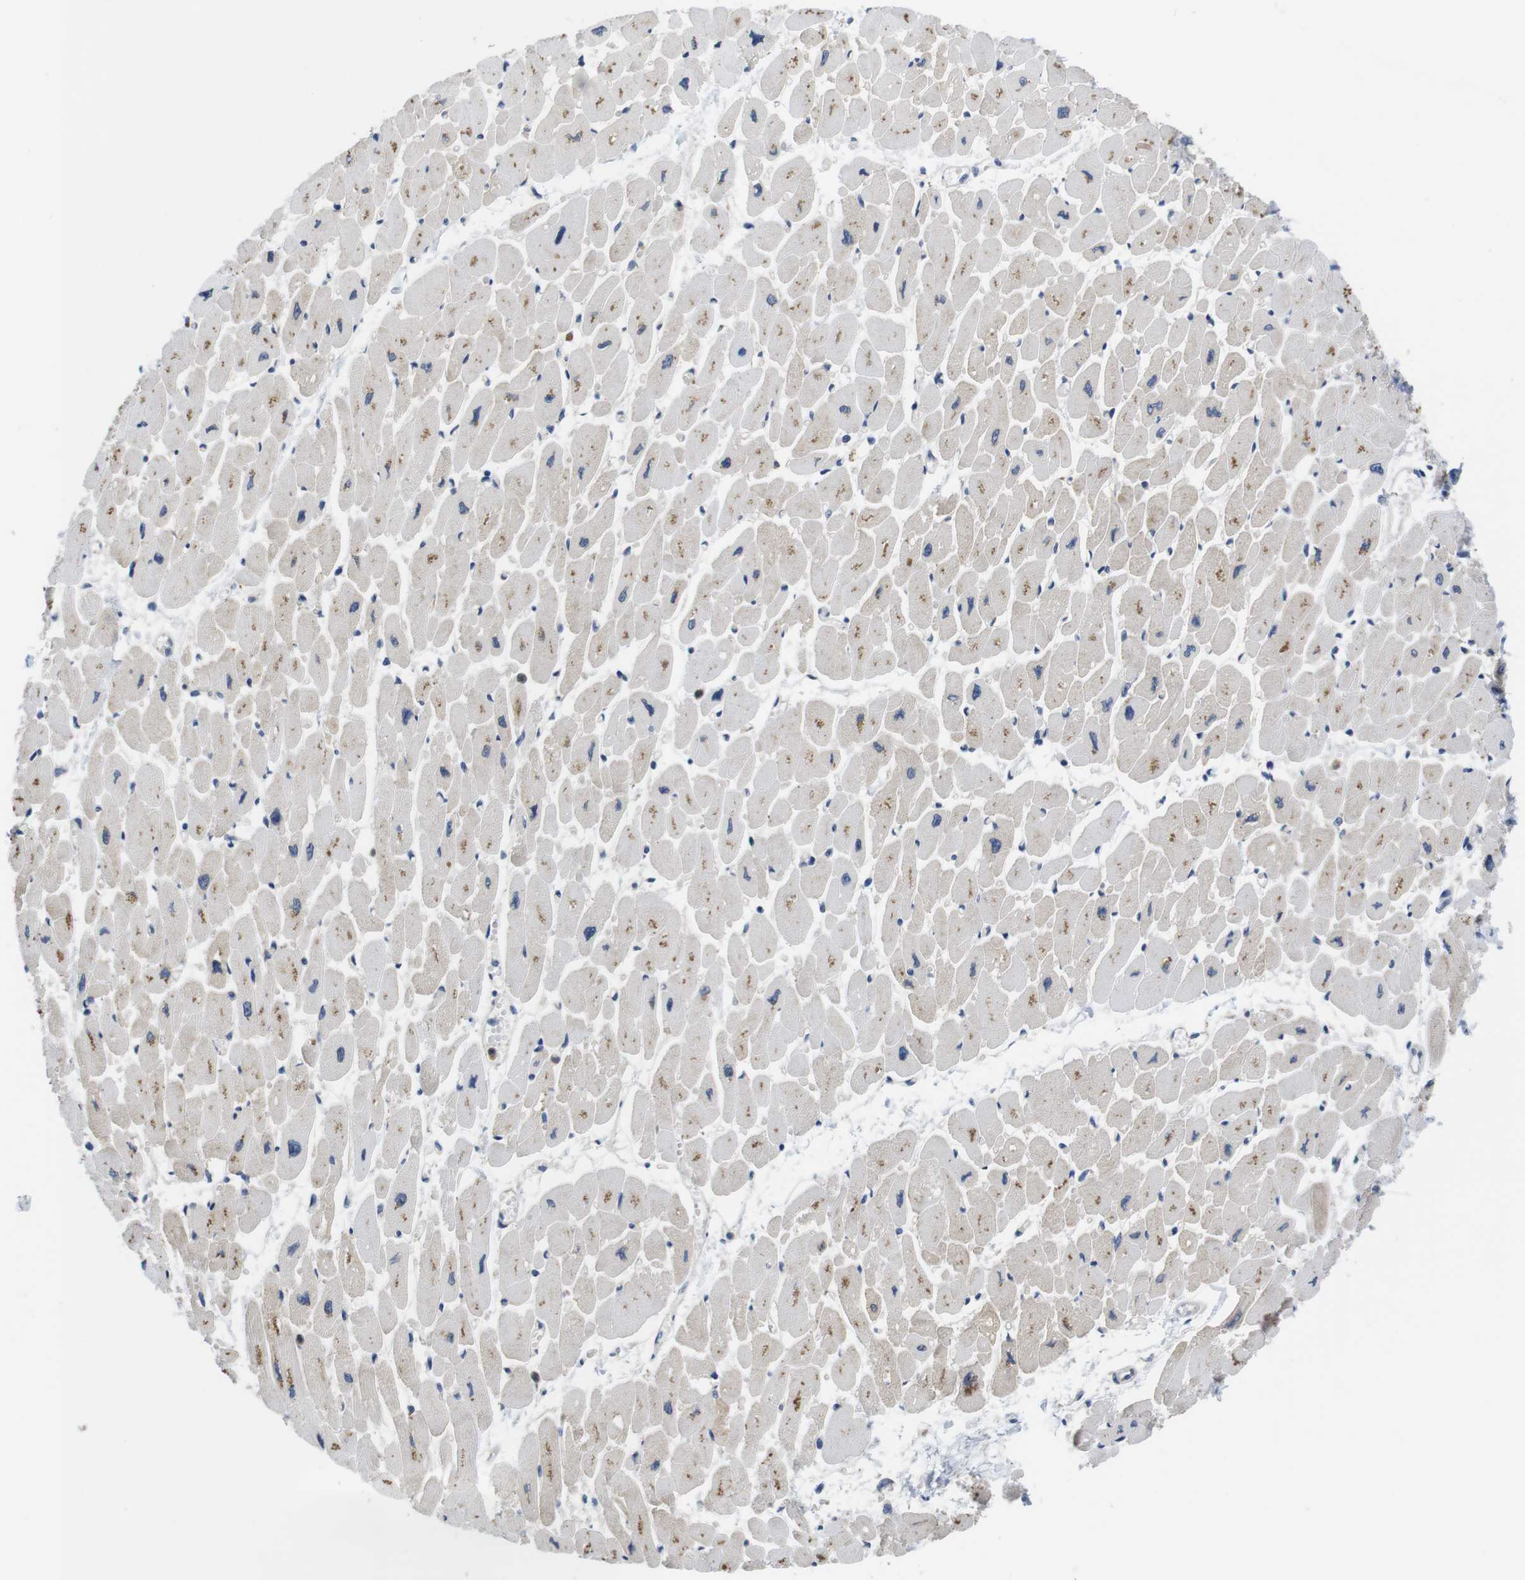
{"staining": {"intensity": "weak", "quantity": "25%-75%", "location": "cytoplasmic/membranous"}, "tissue": "heart muscle", "cell_type": "Cardiomyocytes", "image_type": "normal", "snomed": [{"axis": "morphology", "description": "Normal tissue, NOS"}, {"axis": "topography", "description": "Heart"}], "caption": "IHC image of normal human heart muscle stained for a protein (brown), which demonstrates low levels of weak cytoplasmic/membranous expression in about 25%-75% of cardiomyocytes.", "gene": "FADD", "patient": {"sex": "female", "age": 54}}